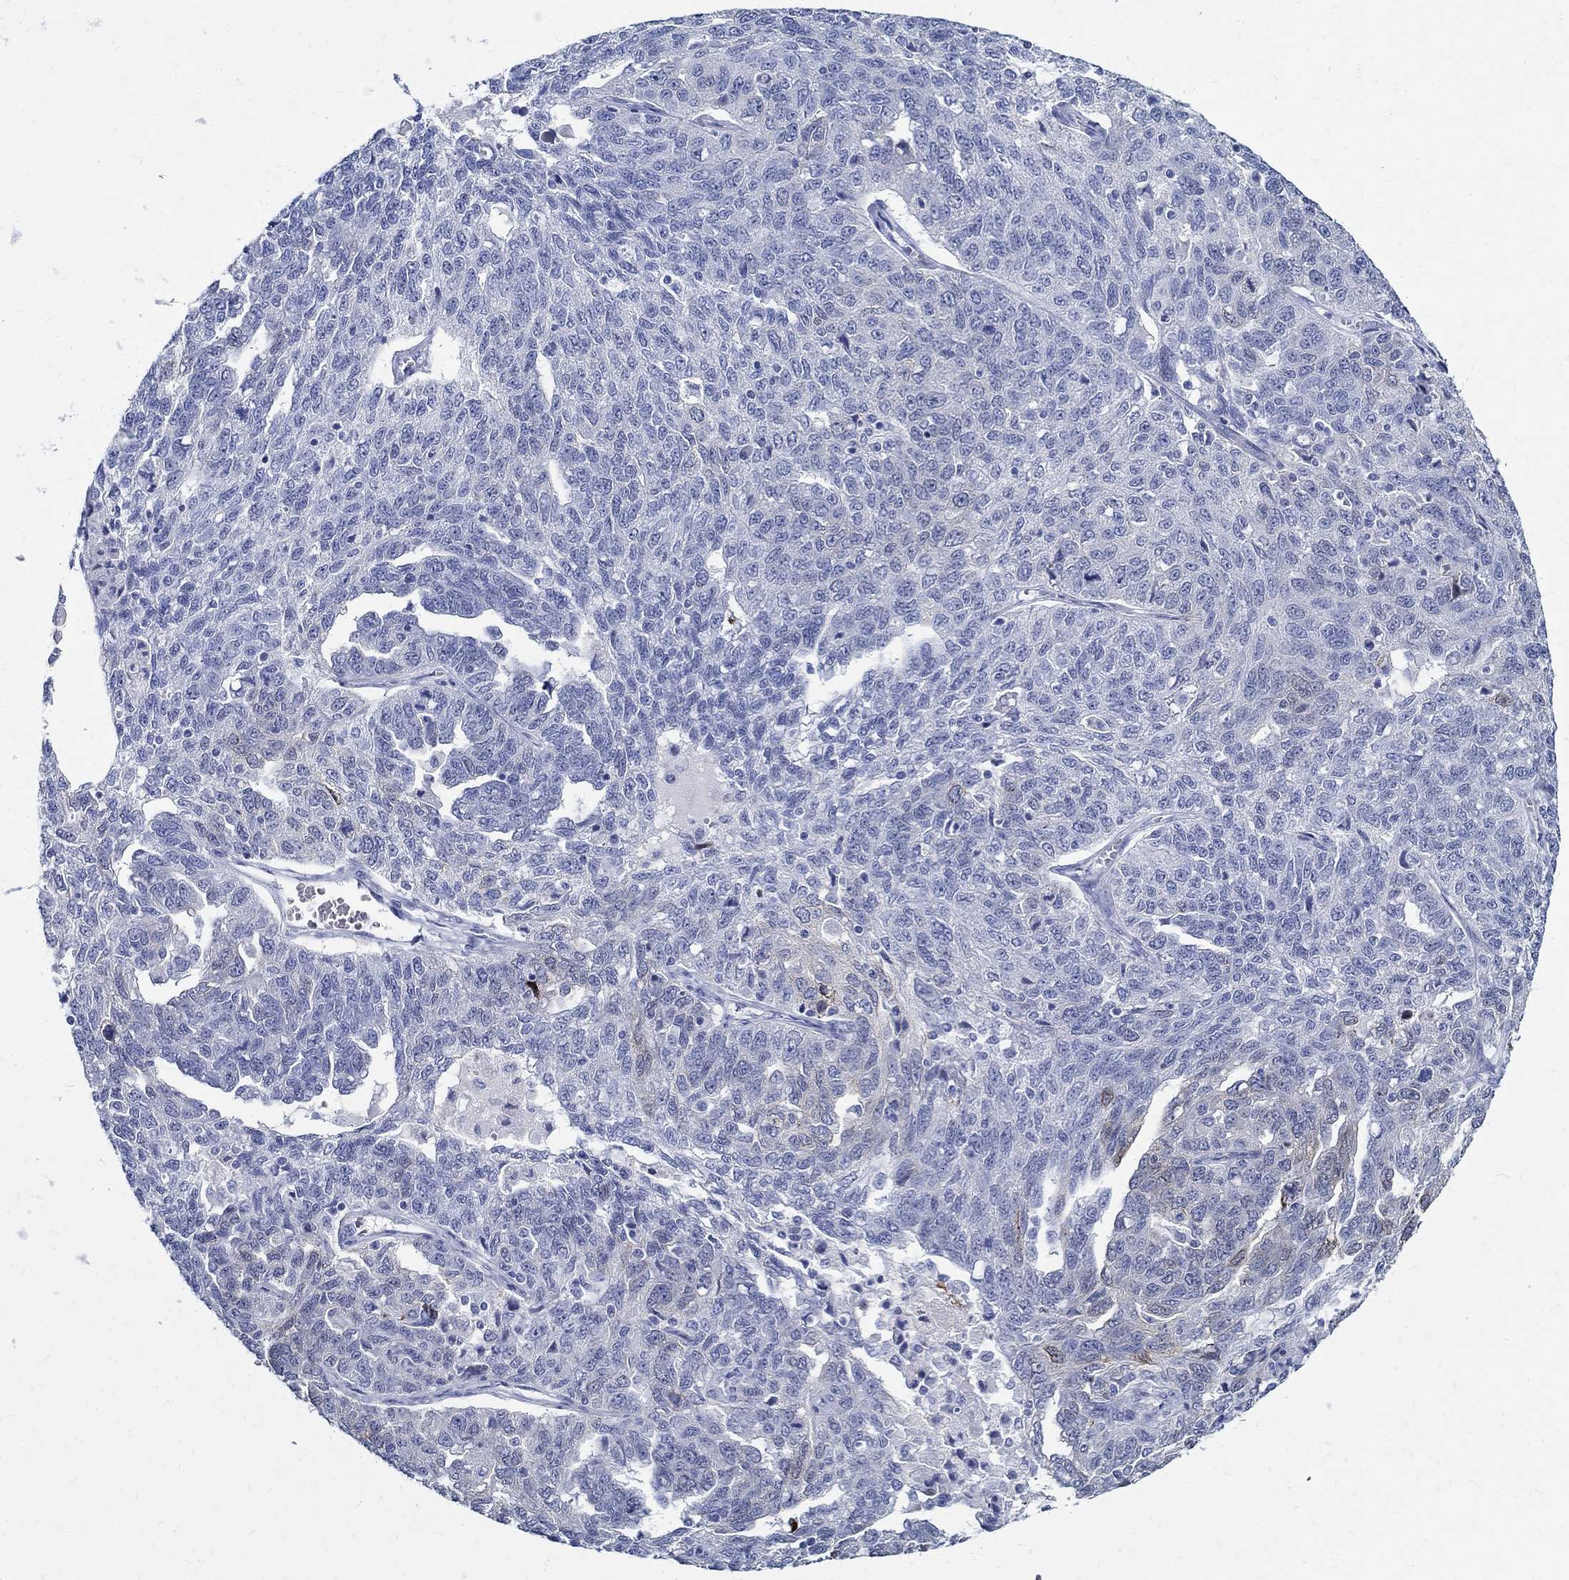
{"staining": {"intensity": "weak", "quantity": "<25%", "location": "cytoplasmic/membranous"}, "tissue": "ovarian cancer", "cell_type": "Tumor cells", "image_type": "cancer", "snomed": [{"axis": "morphology", "description": "Cystadenocarcinoma, serous, NOS"}, {"axis": "topography", "description": "Ovary"}], "caption": "This image is of serous cystadenocarcinoma (ovarian) stained with immunohistochemistry to label a protein in brown with the nuclei are counter-stained blue. There is no expression in tumor cells.", "gene": "BSPRY", "patient": {"sex": "female", "age": 71}}